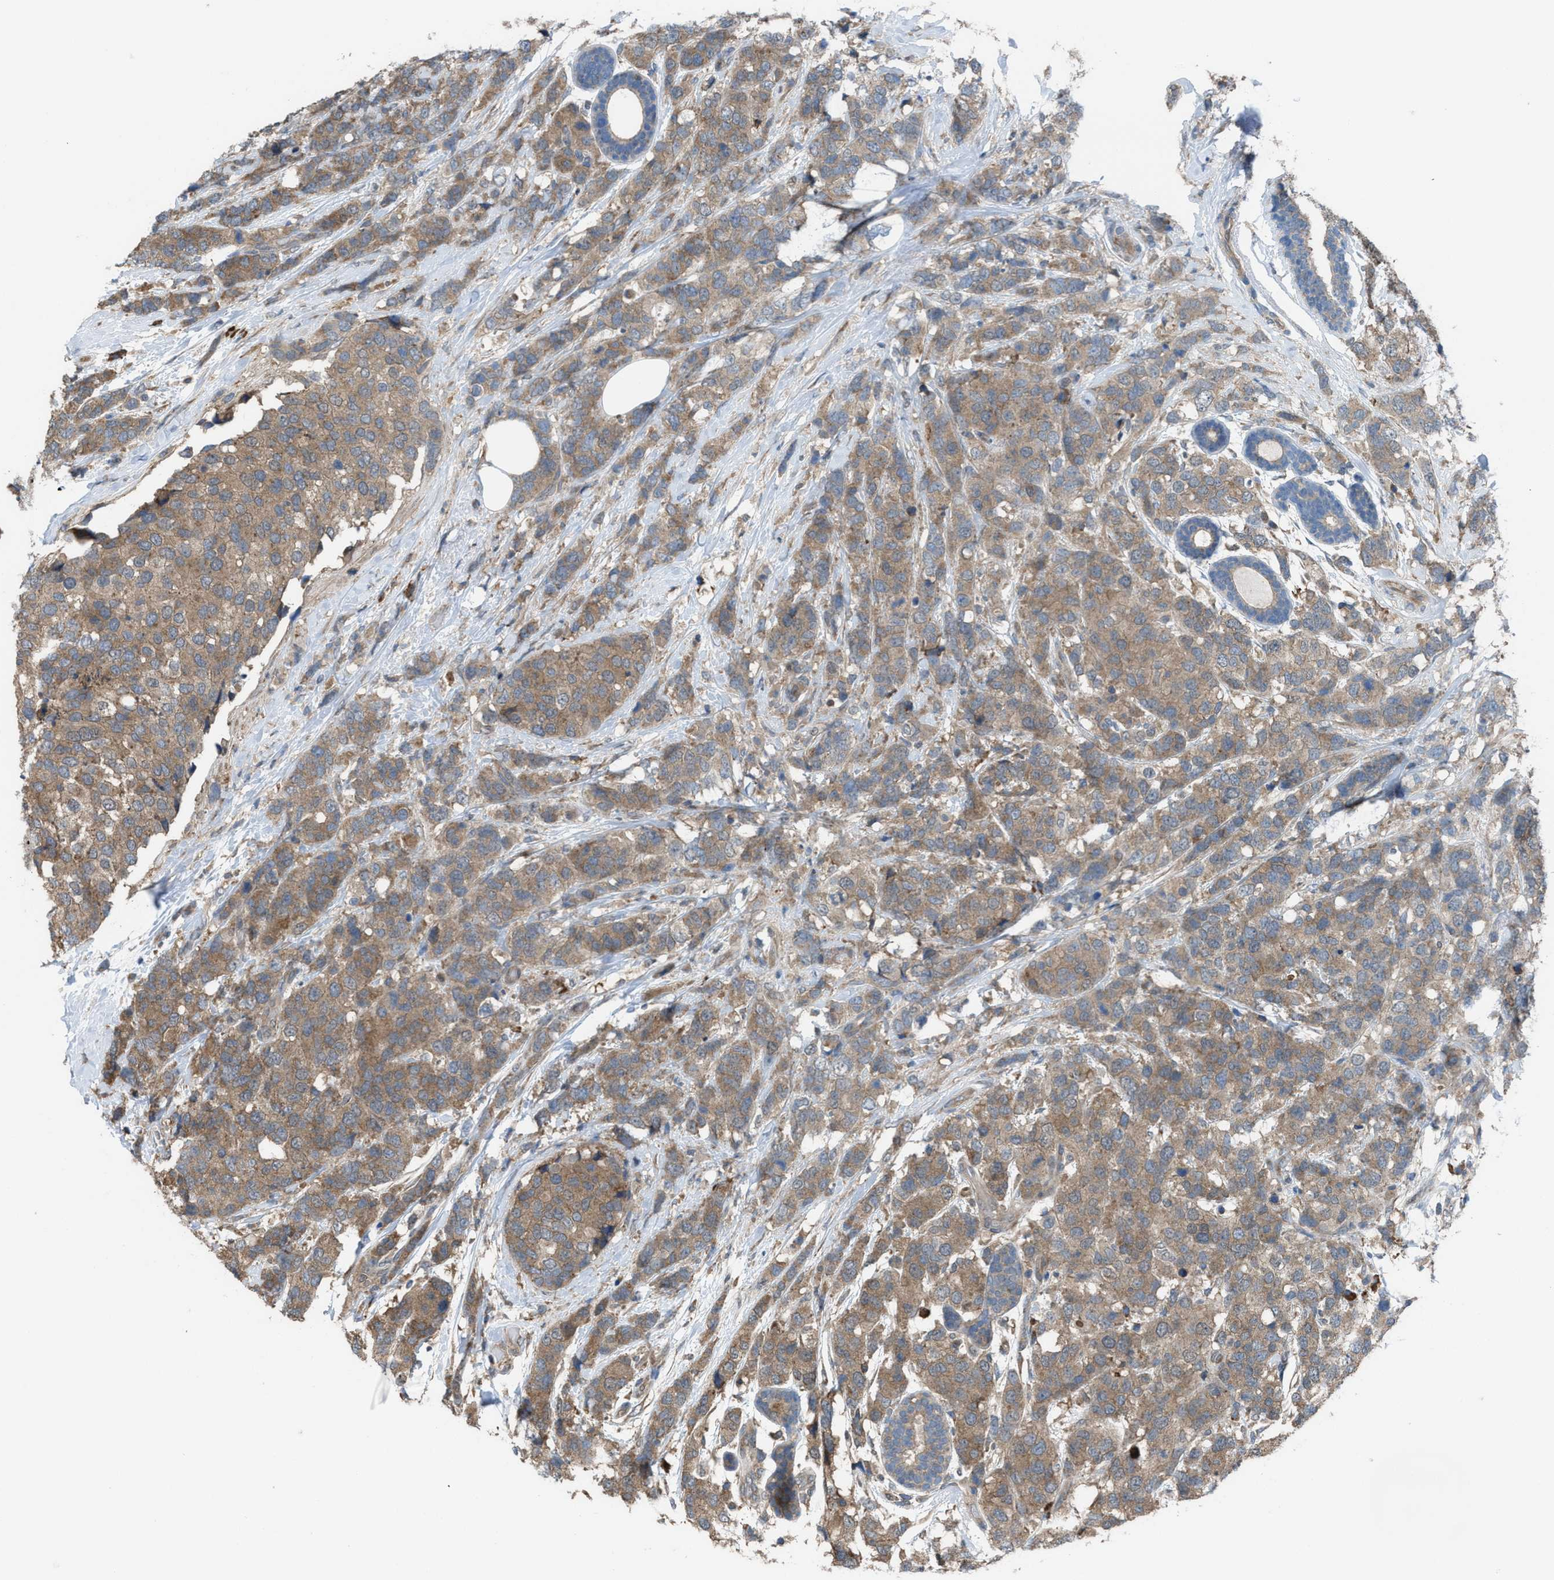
{"staining": {"intensity": "moderate", "quantity": ">75%", "location": "cytoplasmic/membranous"}, "tissue": "breast cancer", "cell_type": "Tumor cells", "image_type": "cancer", "snomed": [{"axis": "morphology", "description": "Lobular carcinoma"}, {"axis": "topography", "description": "Breast"}], "caption": "Immunohistochemistry (IHC) image of neoplastic tissue: human breast lobular carcinoma stained using immunohistochemistry (IHC) demonstrates medium levels of moderate protein expression localized specifically in the cytoplasmic/membranous of tumor cells, appearing as a cytoplasmic/membranous brown color.", "gene": "PLAA", "patient": {"sex": "female", "age": 59}}